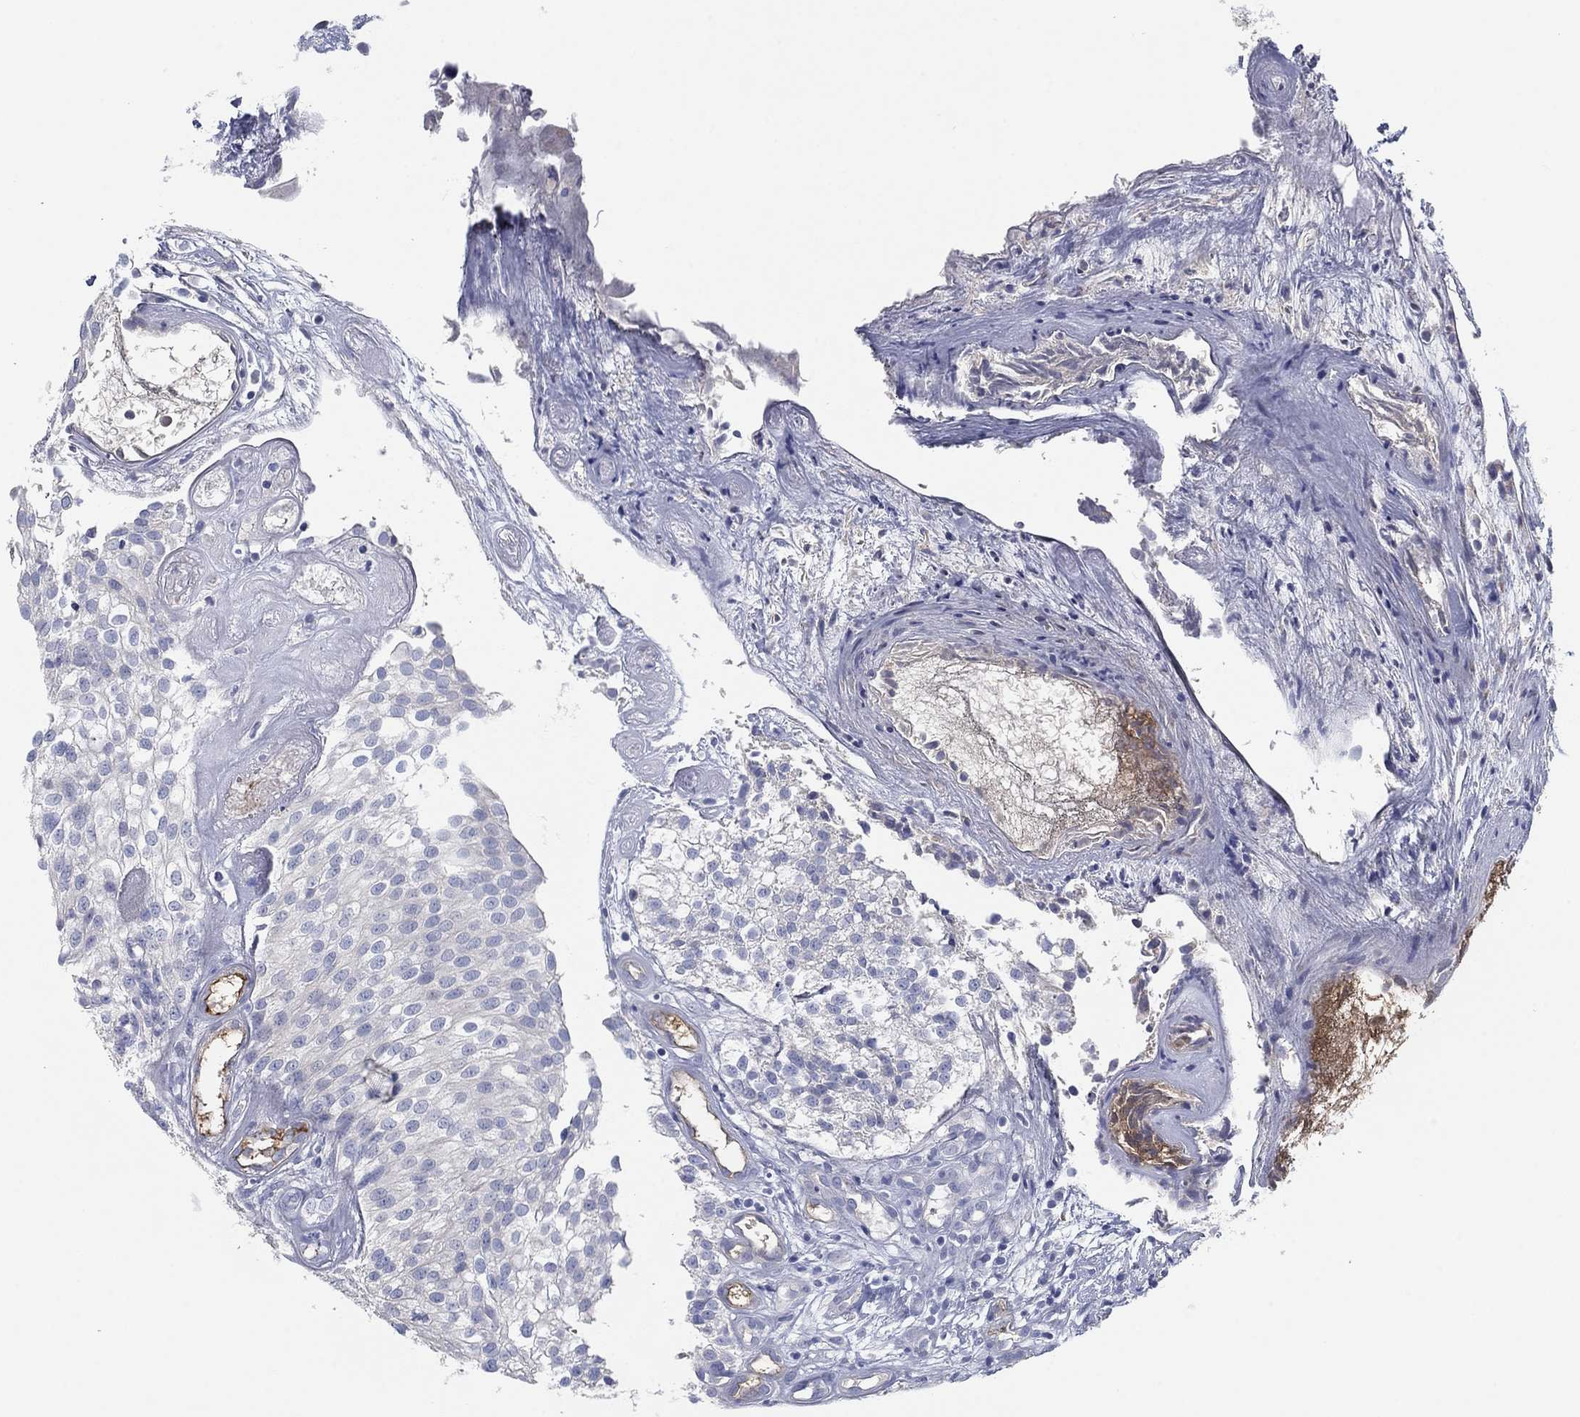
{"staining": {"intensity": "negative", "quantity": "none", "location": "none"}, "tissue": "urothelial cancer", "cell_type": "Tumor cells", "image_type": "cancer", "snomed": [{"axis": "morphology", "description": "Urothelial carcinoma, High grade"}, {"axis": "topography", "description": "Urinary bladder"}], "caption": "Immunohistochemistry of high-grade urothelial carcinoma exhibits no staining in tumor cells.", "gene": "APOC3", "patient": {"sex": "female", "age": 79}}